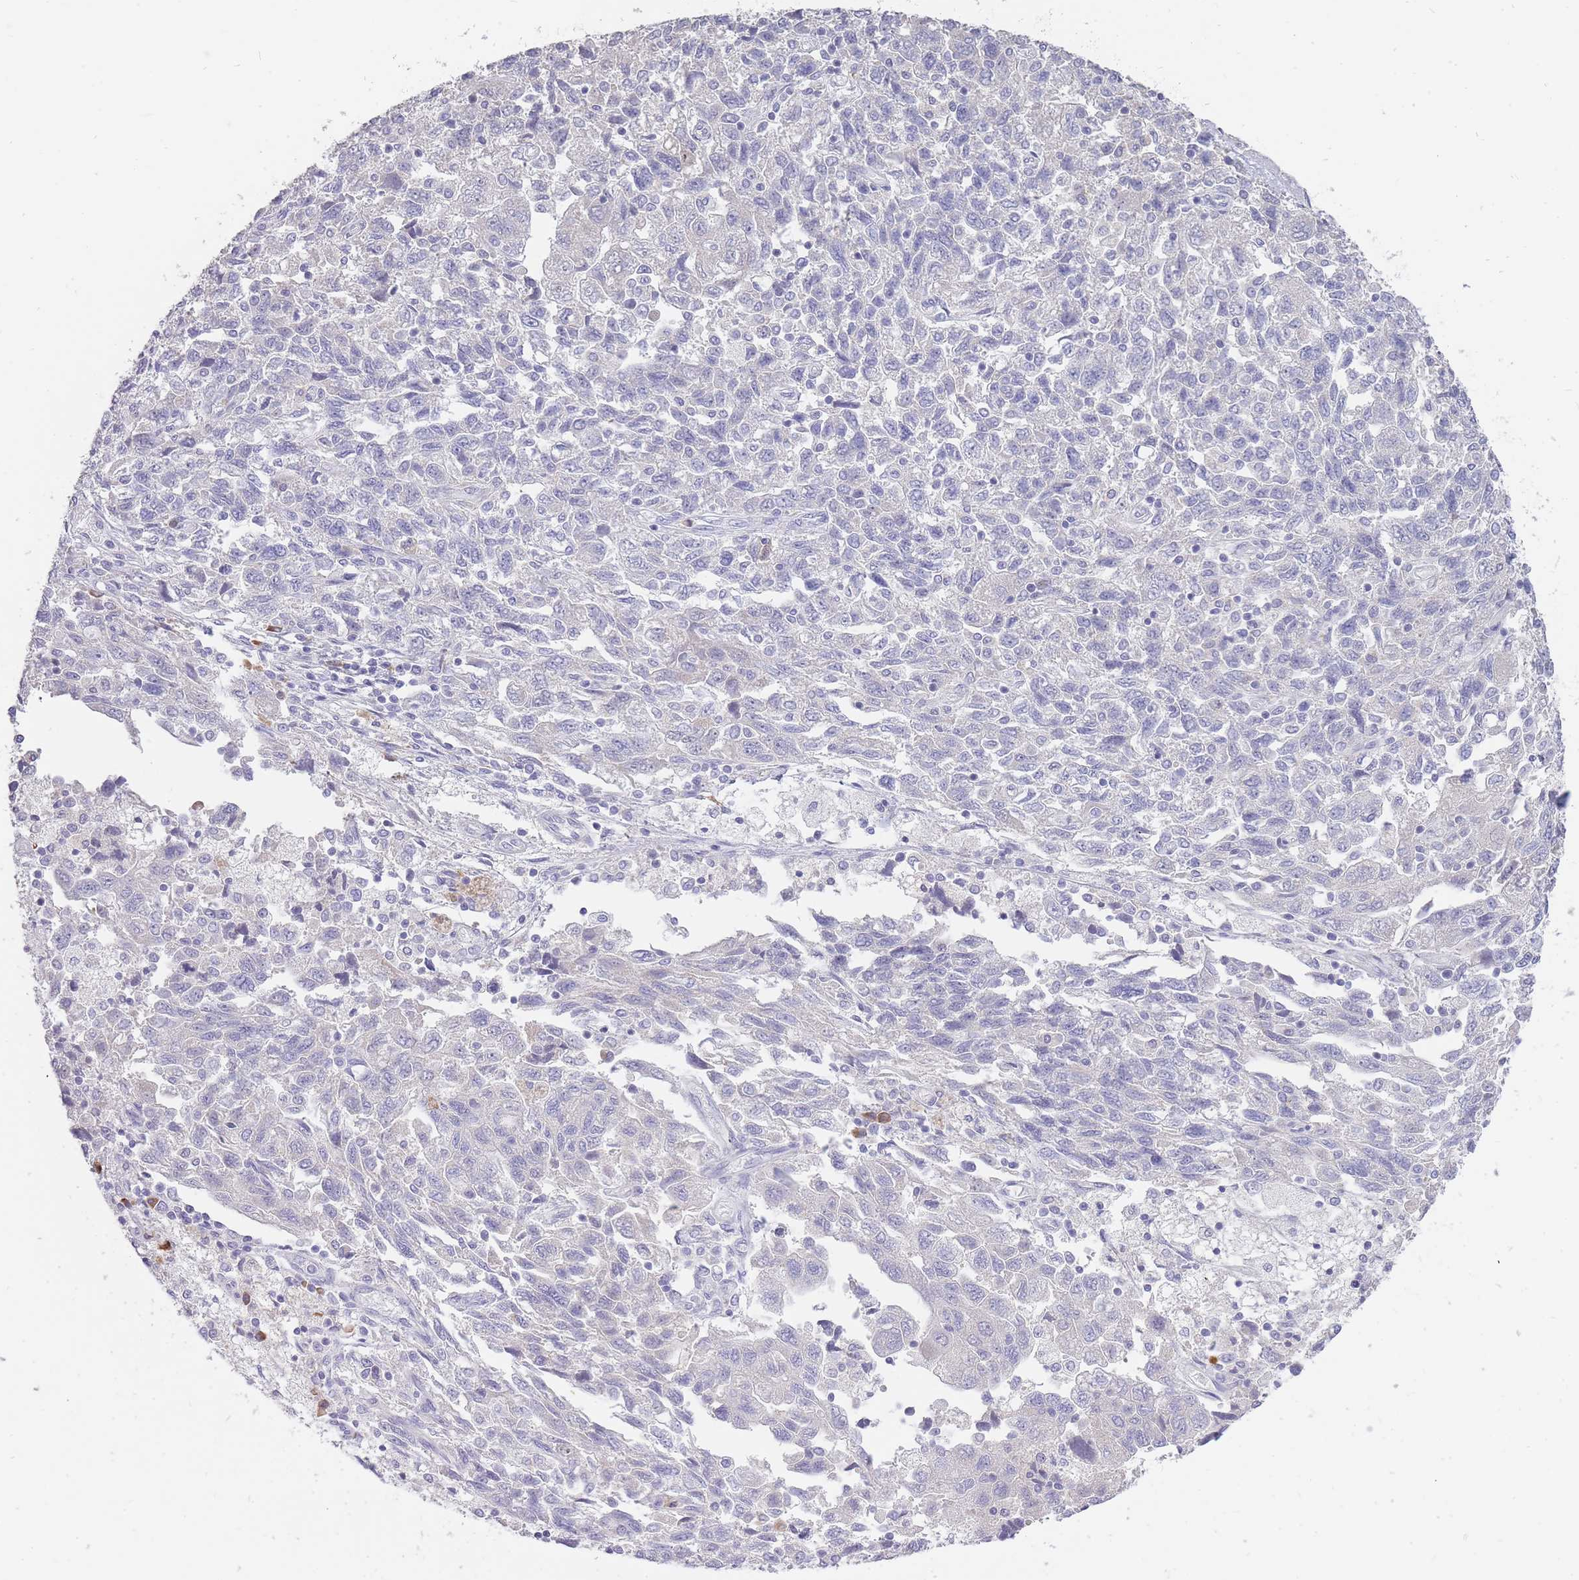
{"staining": {"intensity": "negative", "quantity": "none", "location": "none"}, "tissue": "ovarian cancer", "cell_type": "Tumor cells", "image_type": "cancer", "snomed": [{"axis": "morphology", "description": "Carcinoma, NOS"}, {"axis": "morphology", "description": "Cystadenocarcinoma, serous, NOS"}, {"axis": "topography", "description": "Ovary"}], "caption": "This is a micrograph of immunohistochemistry staining of carcinoma (ovarian), which shows no staining in tumor cells. Nuclei are stained in blue.", "gene": "FRG2C", "patient": {"sex": "female", "age": 69}}